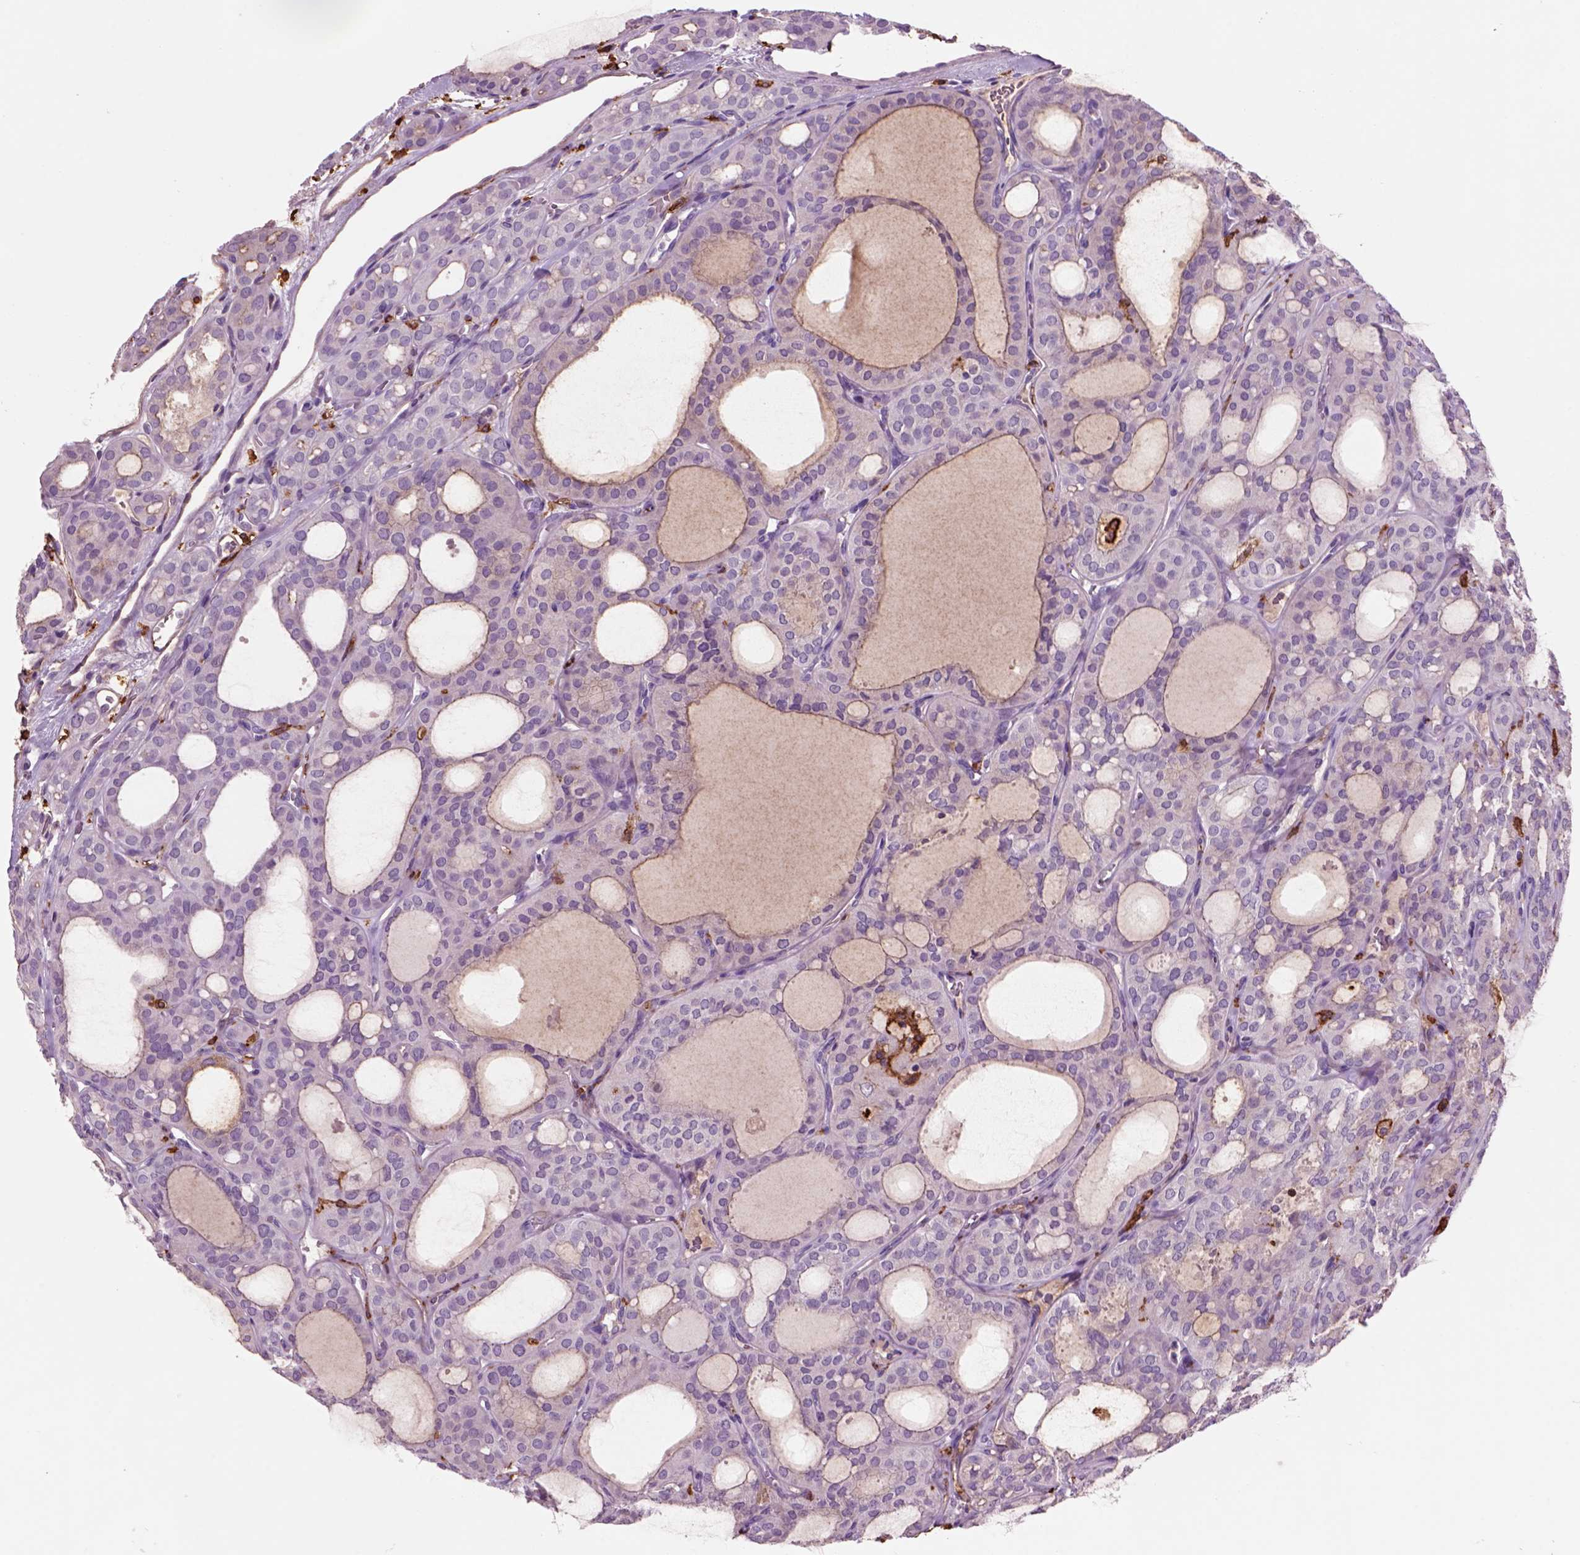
{"staining": {"intensity": "negative", "quantity": "none", "location": "none"}, "tissue": "thyroid cancer", "cell_type": "Tumor cells", "image_type": "cancer", "snomed": [{"axis": "morphology", "description": "Follicular adenoma carcinoma, NOS"}, {"axis": "topography", "description": "Thyroid gland"}], "caption": "An image of thyroid cancer (follicular adenoma carcinoma) stained for a protein shows no brown staining in tumor cells.", "gene": "CD14", "patient": {"sex": "male", "age": 75}}